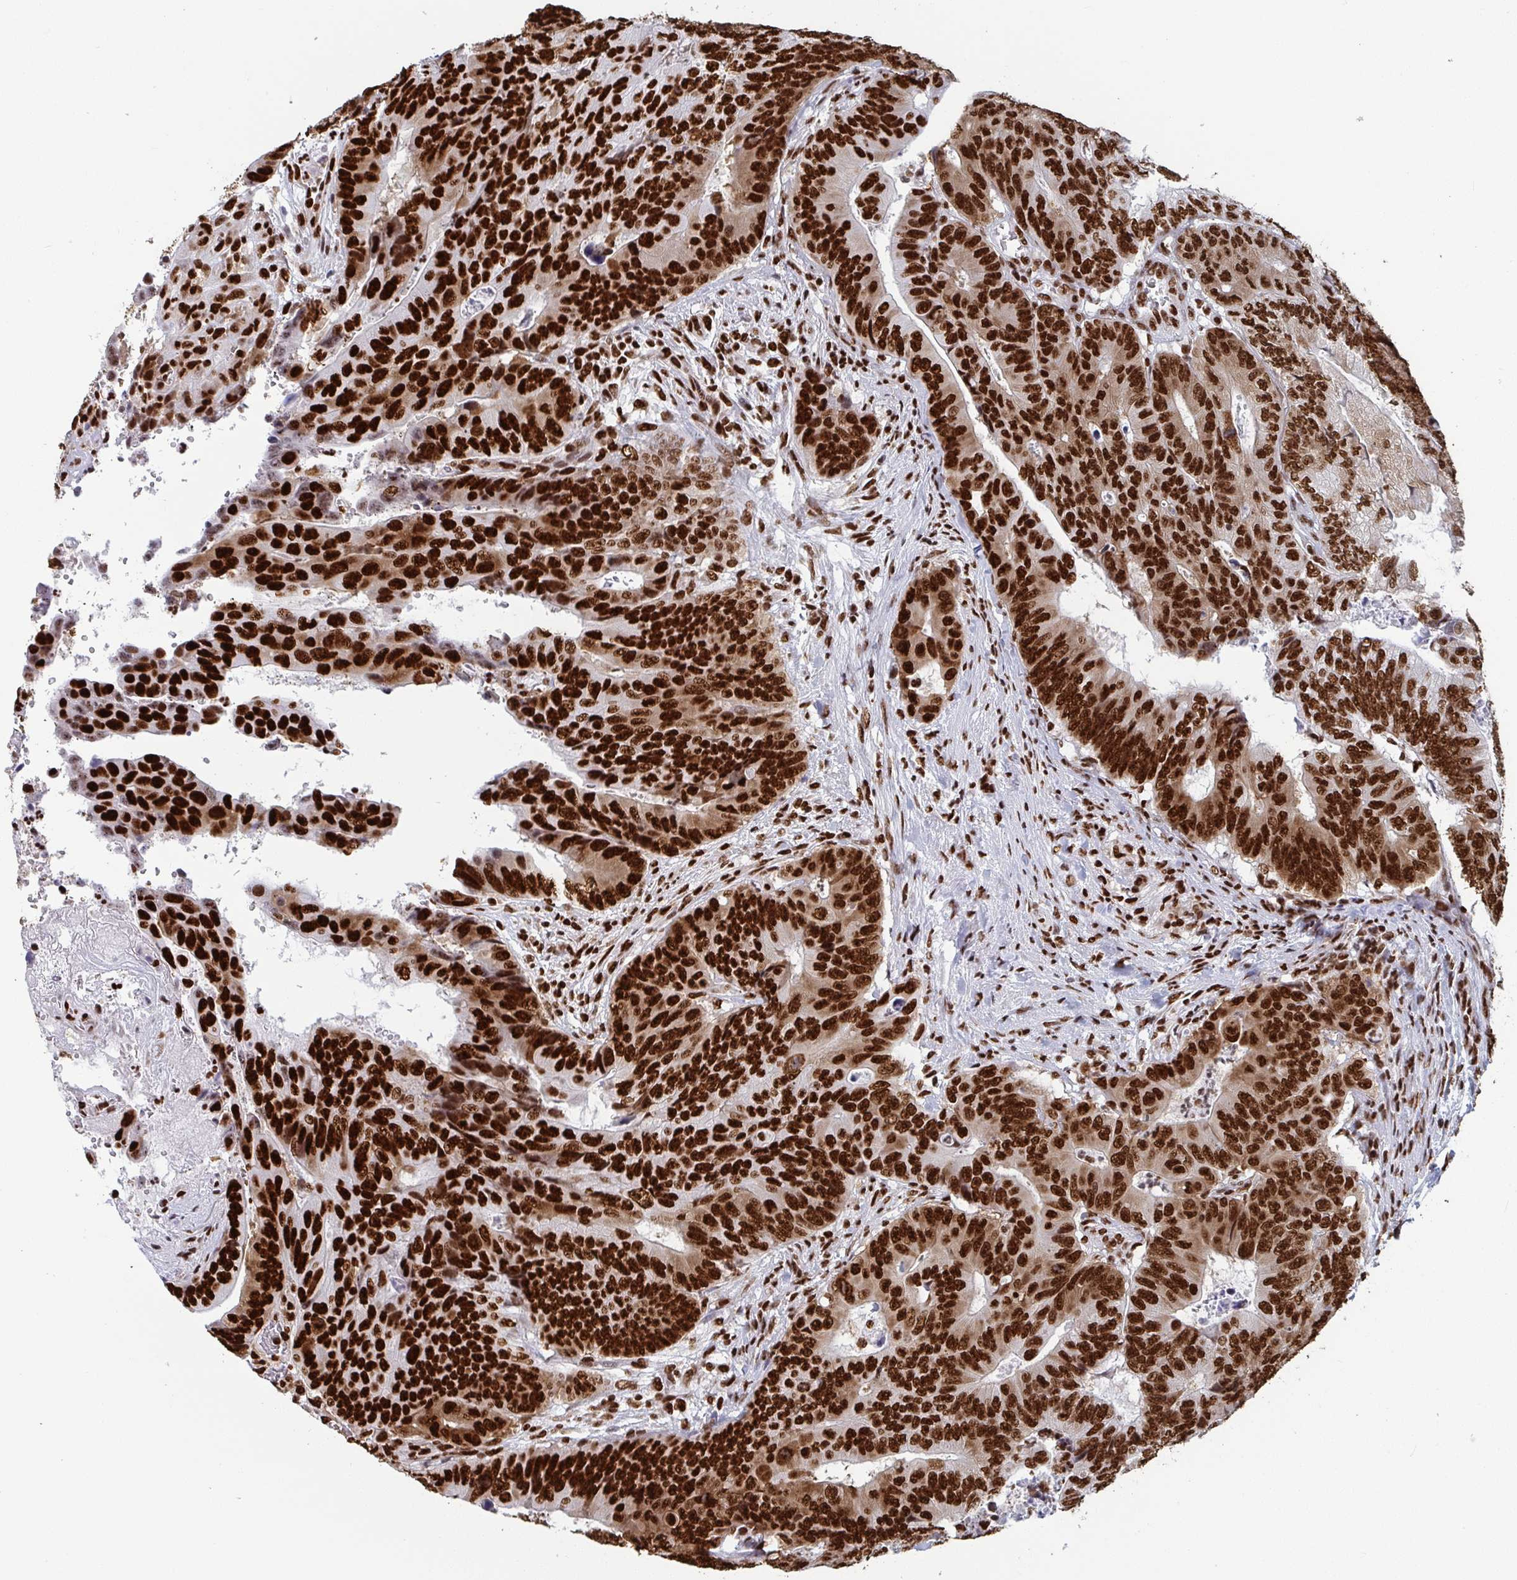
{"staining": {"intensity": "strong", "quantity": ">75%", "location": "cytoplasmic/membranous,nuclear"}, "tissue": "colorectal cancer", "cell_type": "Tumor cells", "image_type": "cancer", "snomed": [{"axis": "morphology", "description": "Adenocarcinoma, NOS"}, {"axis": "topography", "description": "Colon"}], "caption": "Immunohistochemistry micrograph of human colorectal cancer (adenocarcinoma) stained for a protein (brown), which shows high levels of strong cytoplasmic/membranous and nuclear staining in about >75% of tumor cells.", "gene": "GAR1", "patient": {"sex": "female", "age": 48}}